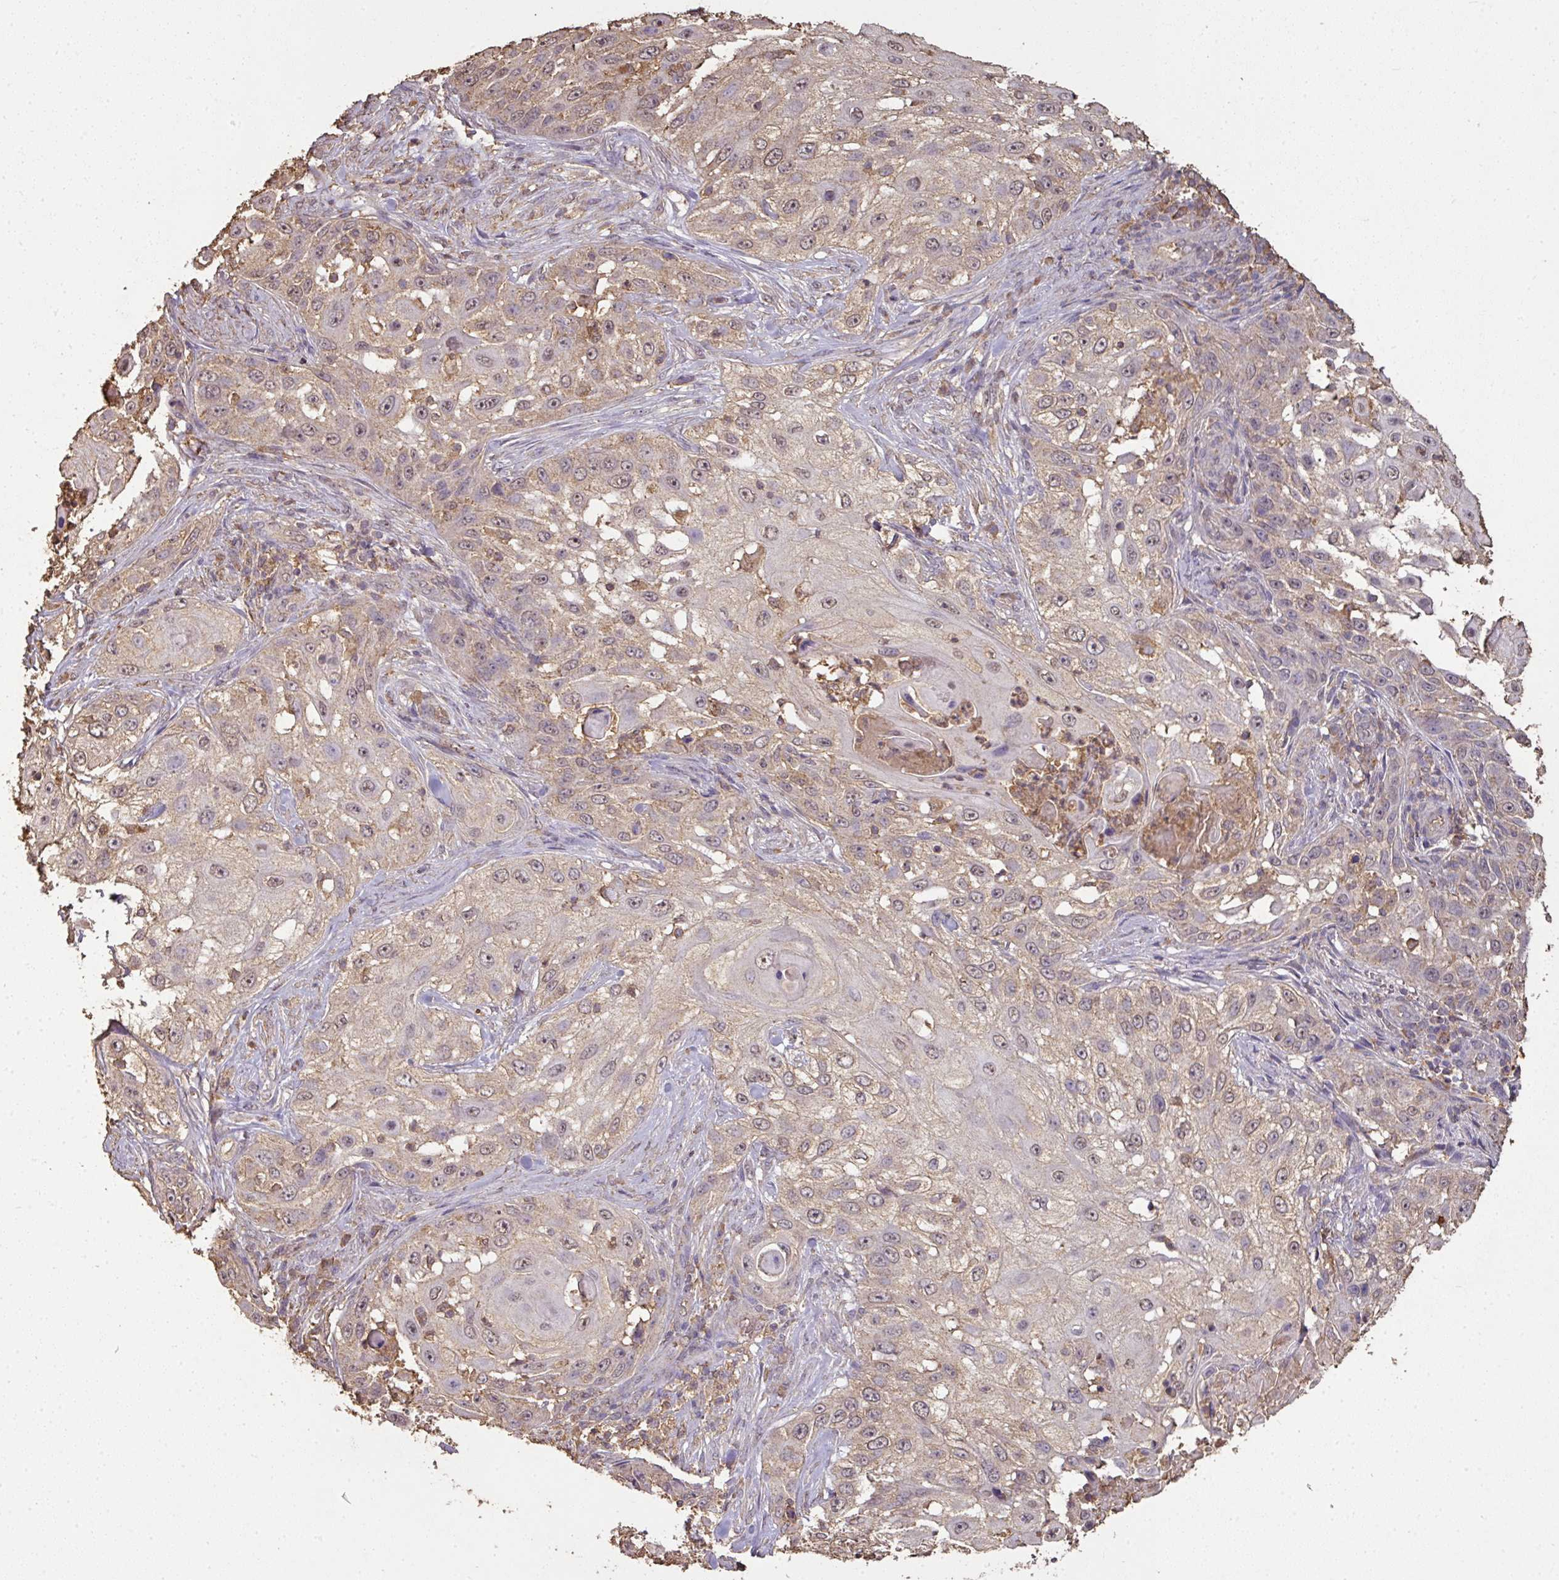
{"staining": {"intensity": "weak", "quantity": "25%-75%", "location": "cytoplasmic/membranous,nuclear"}, "tissue": "skin cancer", "cell_type": "Tumor cells", "image_type": "cancer", "snomed": [{"axis": "morphology", "description": "Squamous cell carcinoma, NOS"}, {"axis": "topography", "description": "Skin"}], "caption": "Skin cancer stained with a protein marker displays weak staining in tumor cells.", "gene": "ATAT1", "patient": {"sex": "female", "age": 44}}